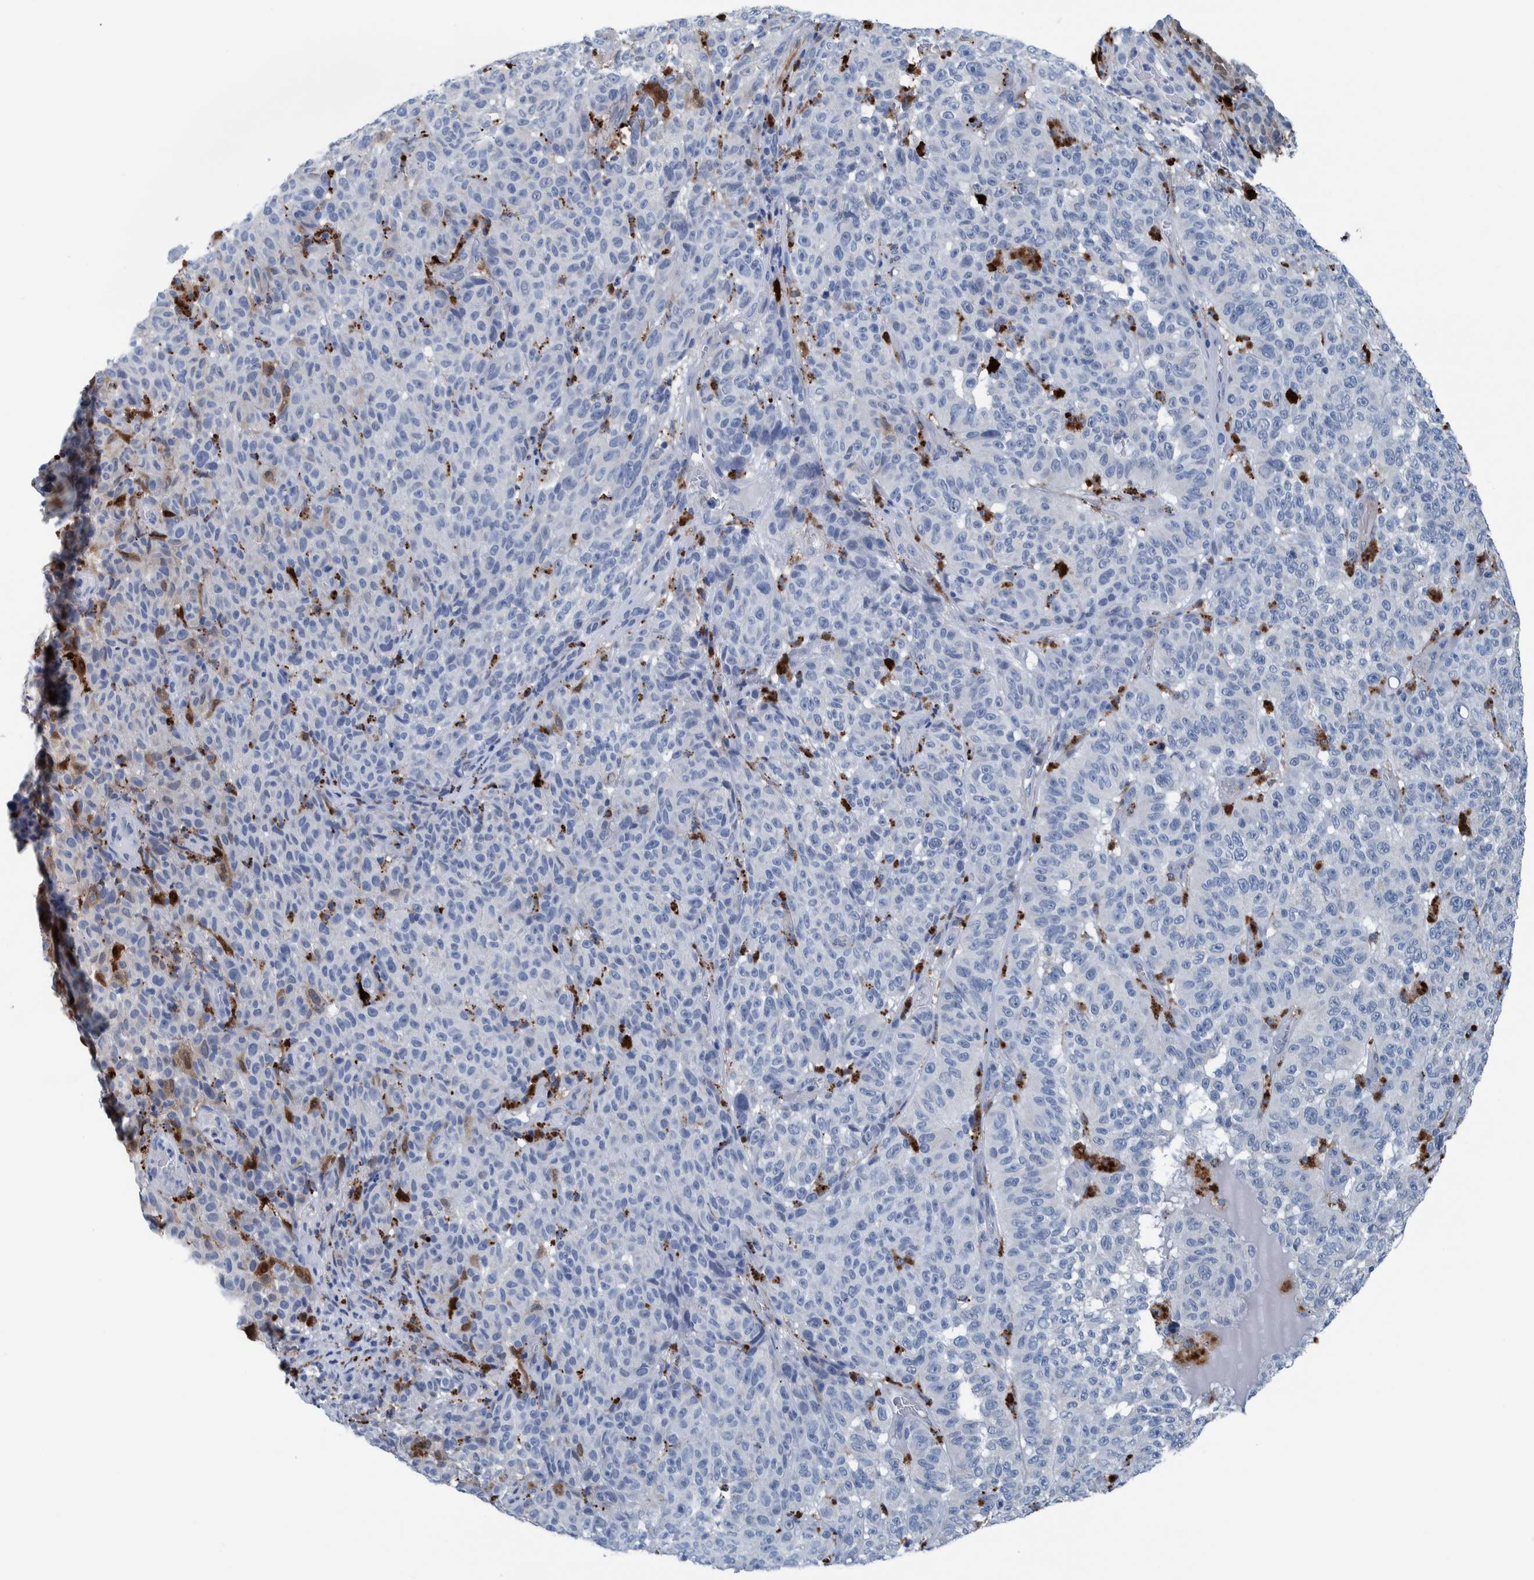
{"staining": {"intensity": "negative", "quantity": "none", "location": "none"}, "tissue": "melanoma", "cell_type": "Tumor cells", "image_type": "cancer", "snomed": [{"axis": "morphology", "description": "Malignant melanoma, NOS"}, {"axis": "topography", "description": "Skin"}], "caption": "Malignant melanoma stained for a protein using immunohistochemistry exhibits no expression tumor cells.", "gene": "IDO1", "patient": {"sex": "female", "age": 82}}